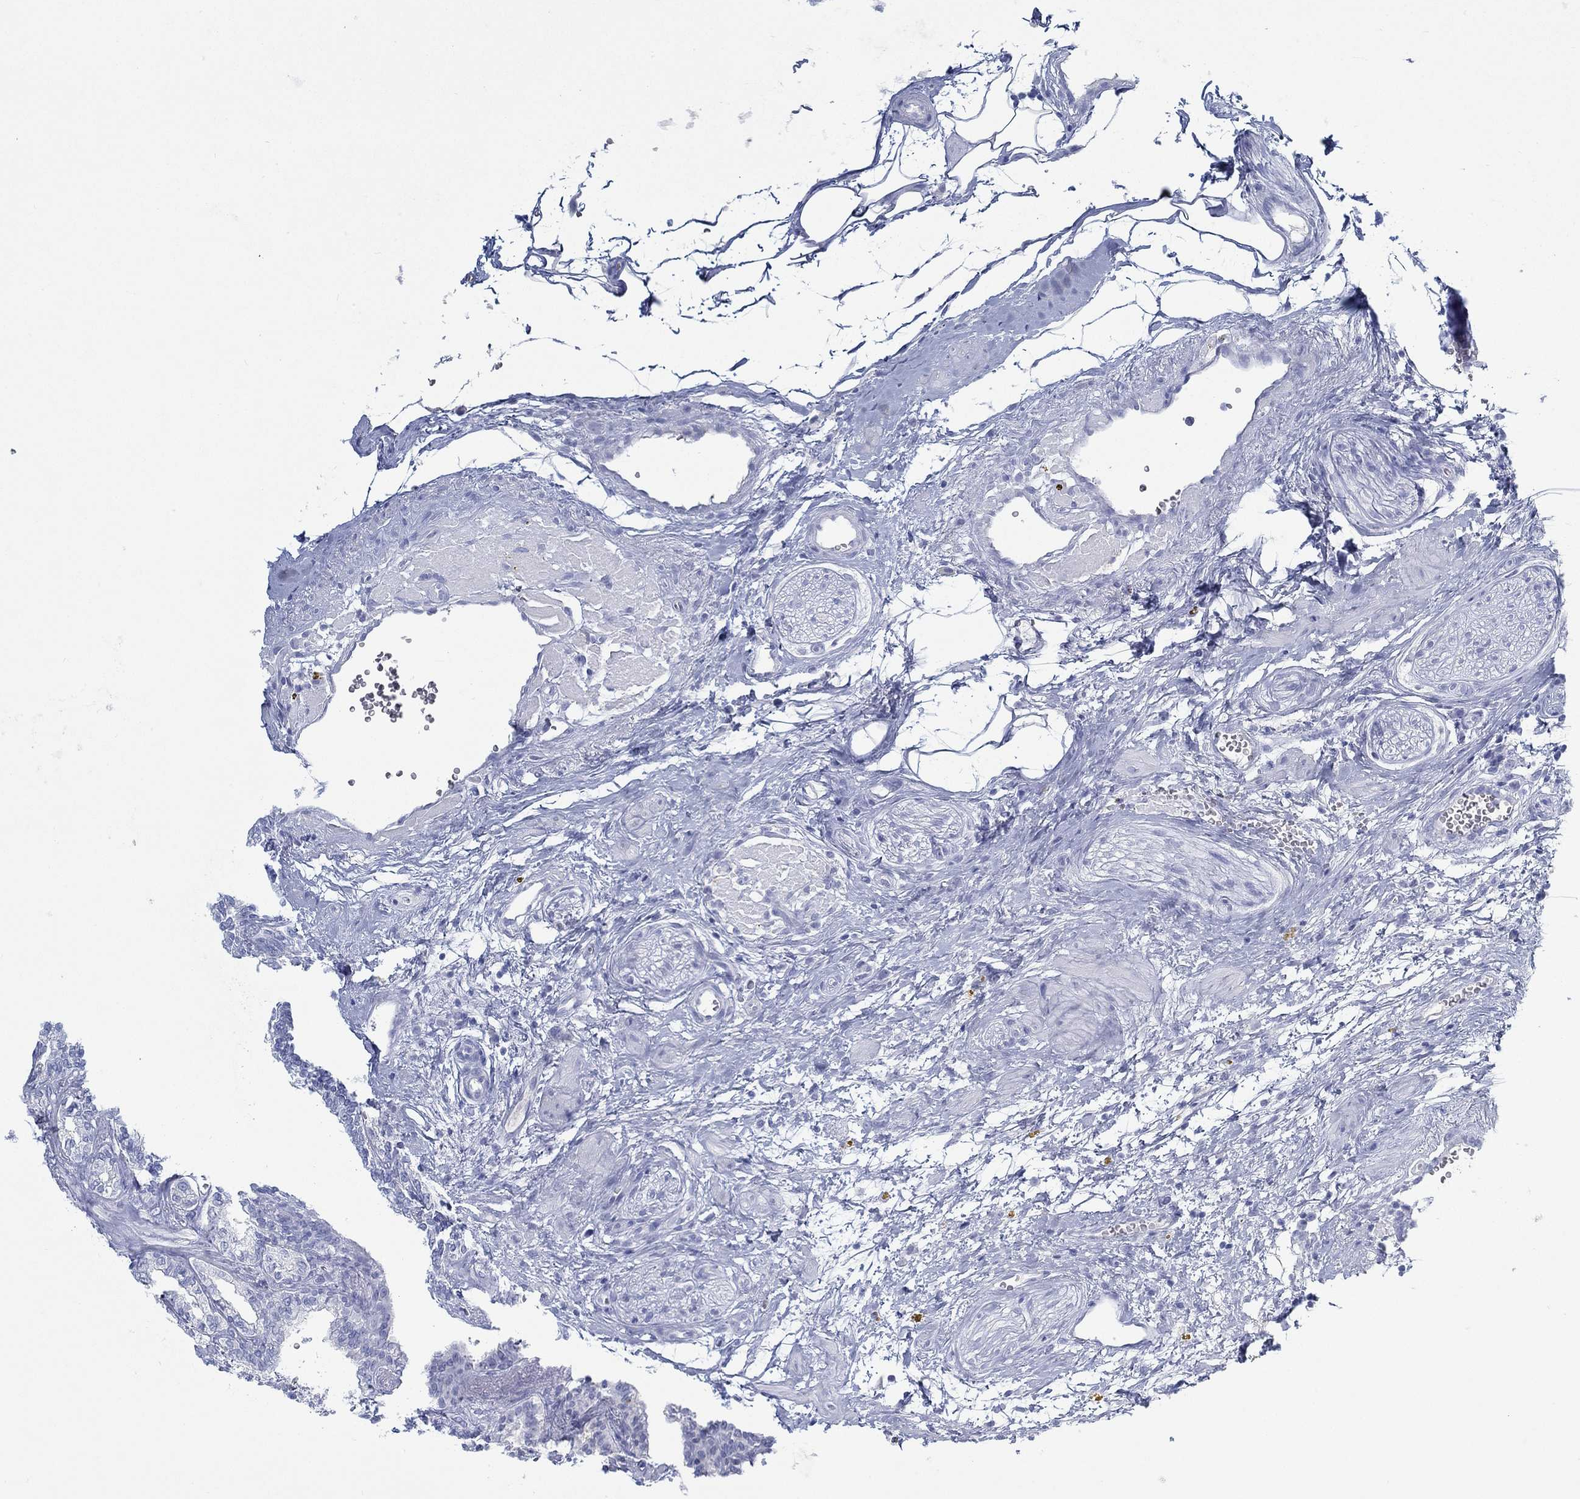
{"staining": {"intensity": "negative", "quantity": "none", "location": "none"}, "tissue": "seminal vesicle", "cell_type": "Glandular cells", "image_type": "normal", "snomed": [{"axis": "morphology", "description": "Normal tissue, NOS"}, {"axis": "morphology", "description": "Urothelial carcinoma, NOS"}, {"axis": "topography", "description": "Urinary bladder"}, {"axis": "topography", "description": "Seminal veicle"}], "caption": "IHC photomicrograph of normal seminal vesicle stained for a protein (brown), which exhibits no expression in glandular cells.", "gene": "PAX9", "patient": {"sex": "male", "age": 76}}